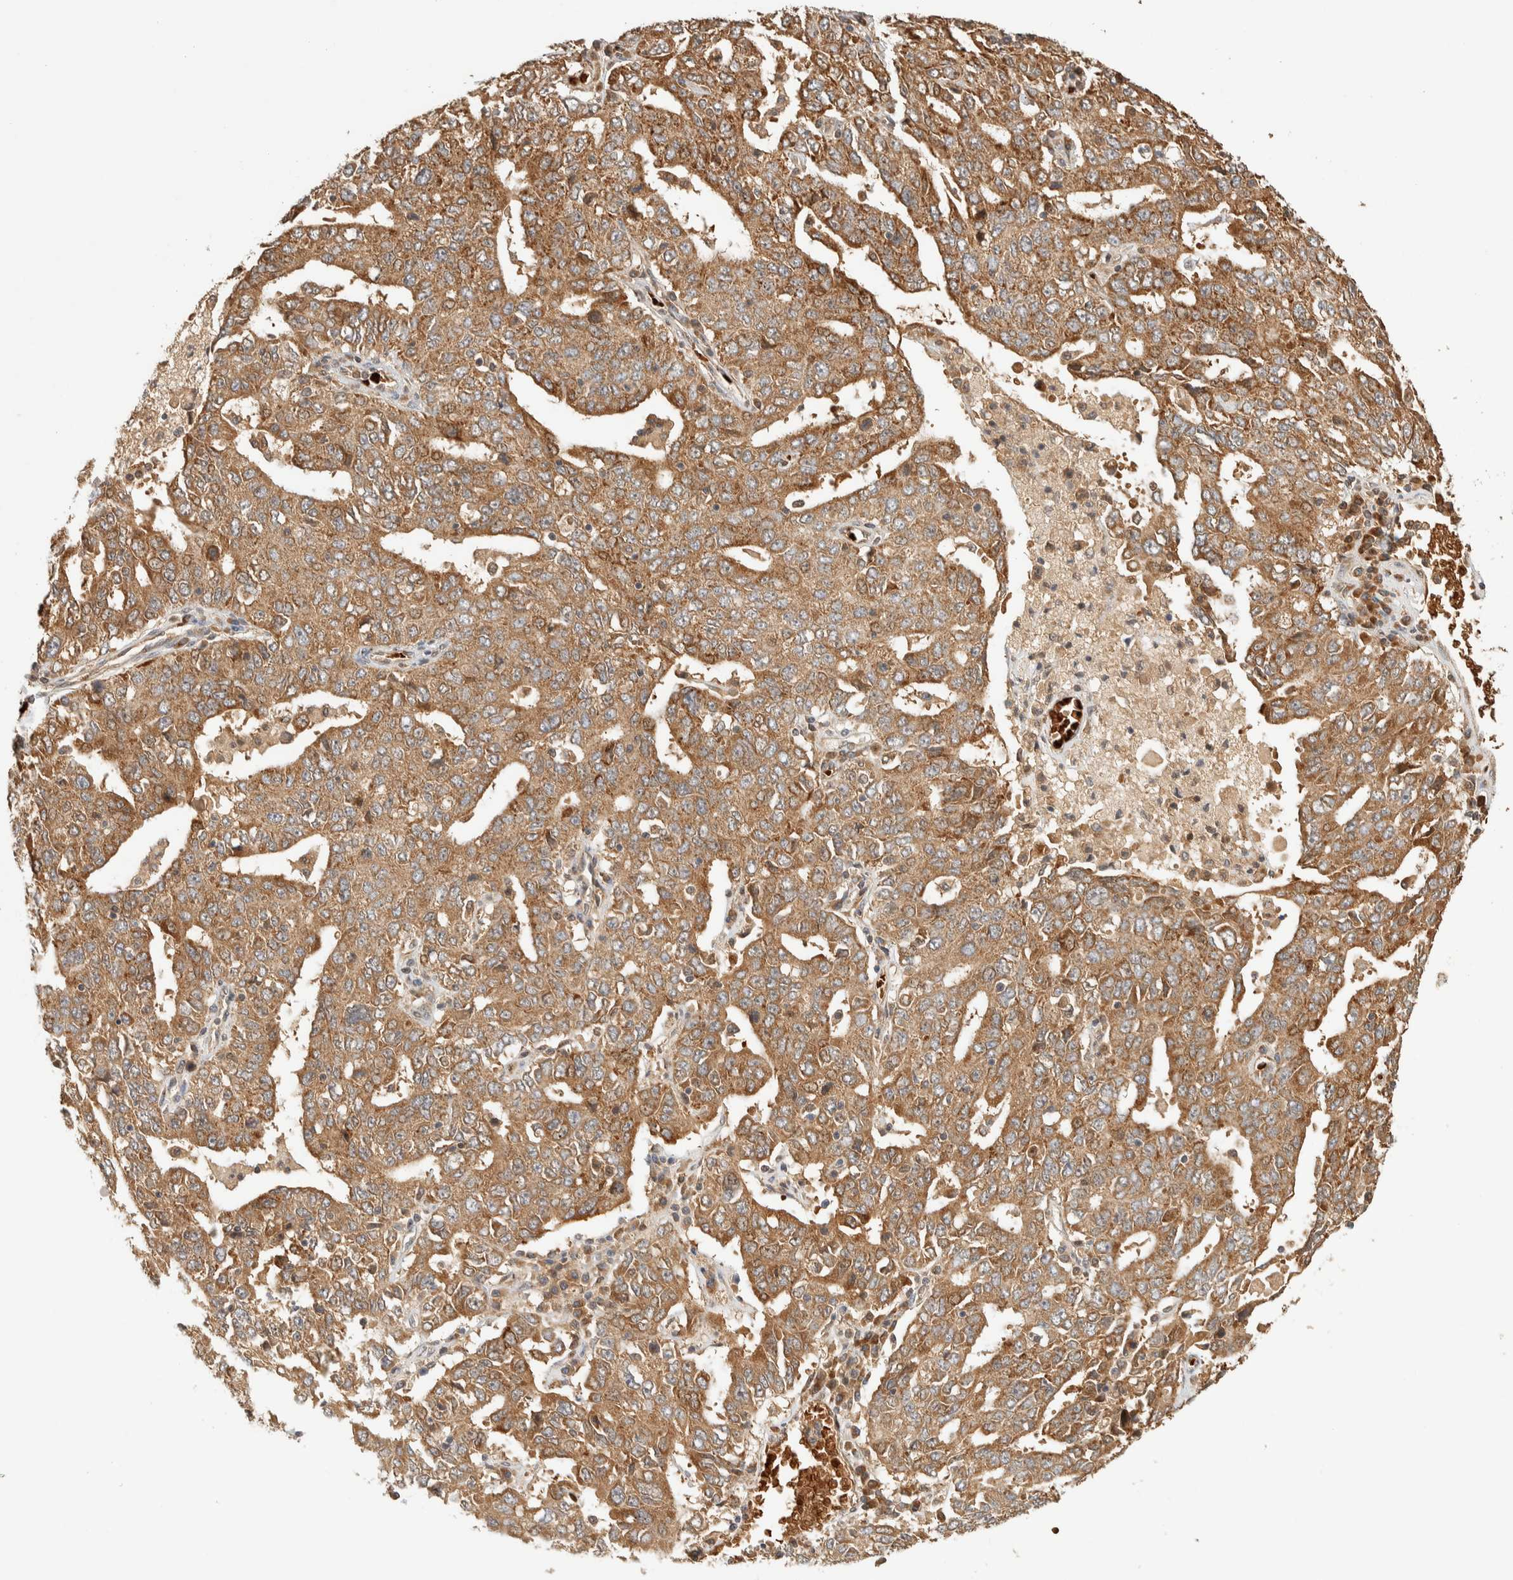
{"staining": {"intensity": "moderate", "quantity": ">75%", "location": "cytoplasmic/membranous"}, "tissue": "ovarian cancer", "cell_type": "Tumor cells", "image_type": "cancer", "snomed": [{"axis": "morphology", "description": "Carcinoma, endometroid"}, {"axis": "topography", "description": "Ovary"}], "caption": "Protein expression analysis of human ovarian cancer reveals moderate cytoplasmic/membranous staining in approximately >75% of tumor cells.", "gene": "TTI2", "patient": {"sex": "female", "age": 62}}